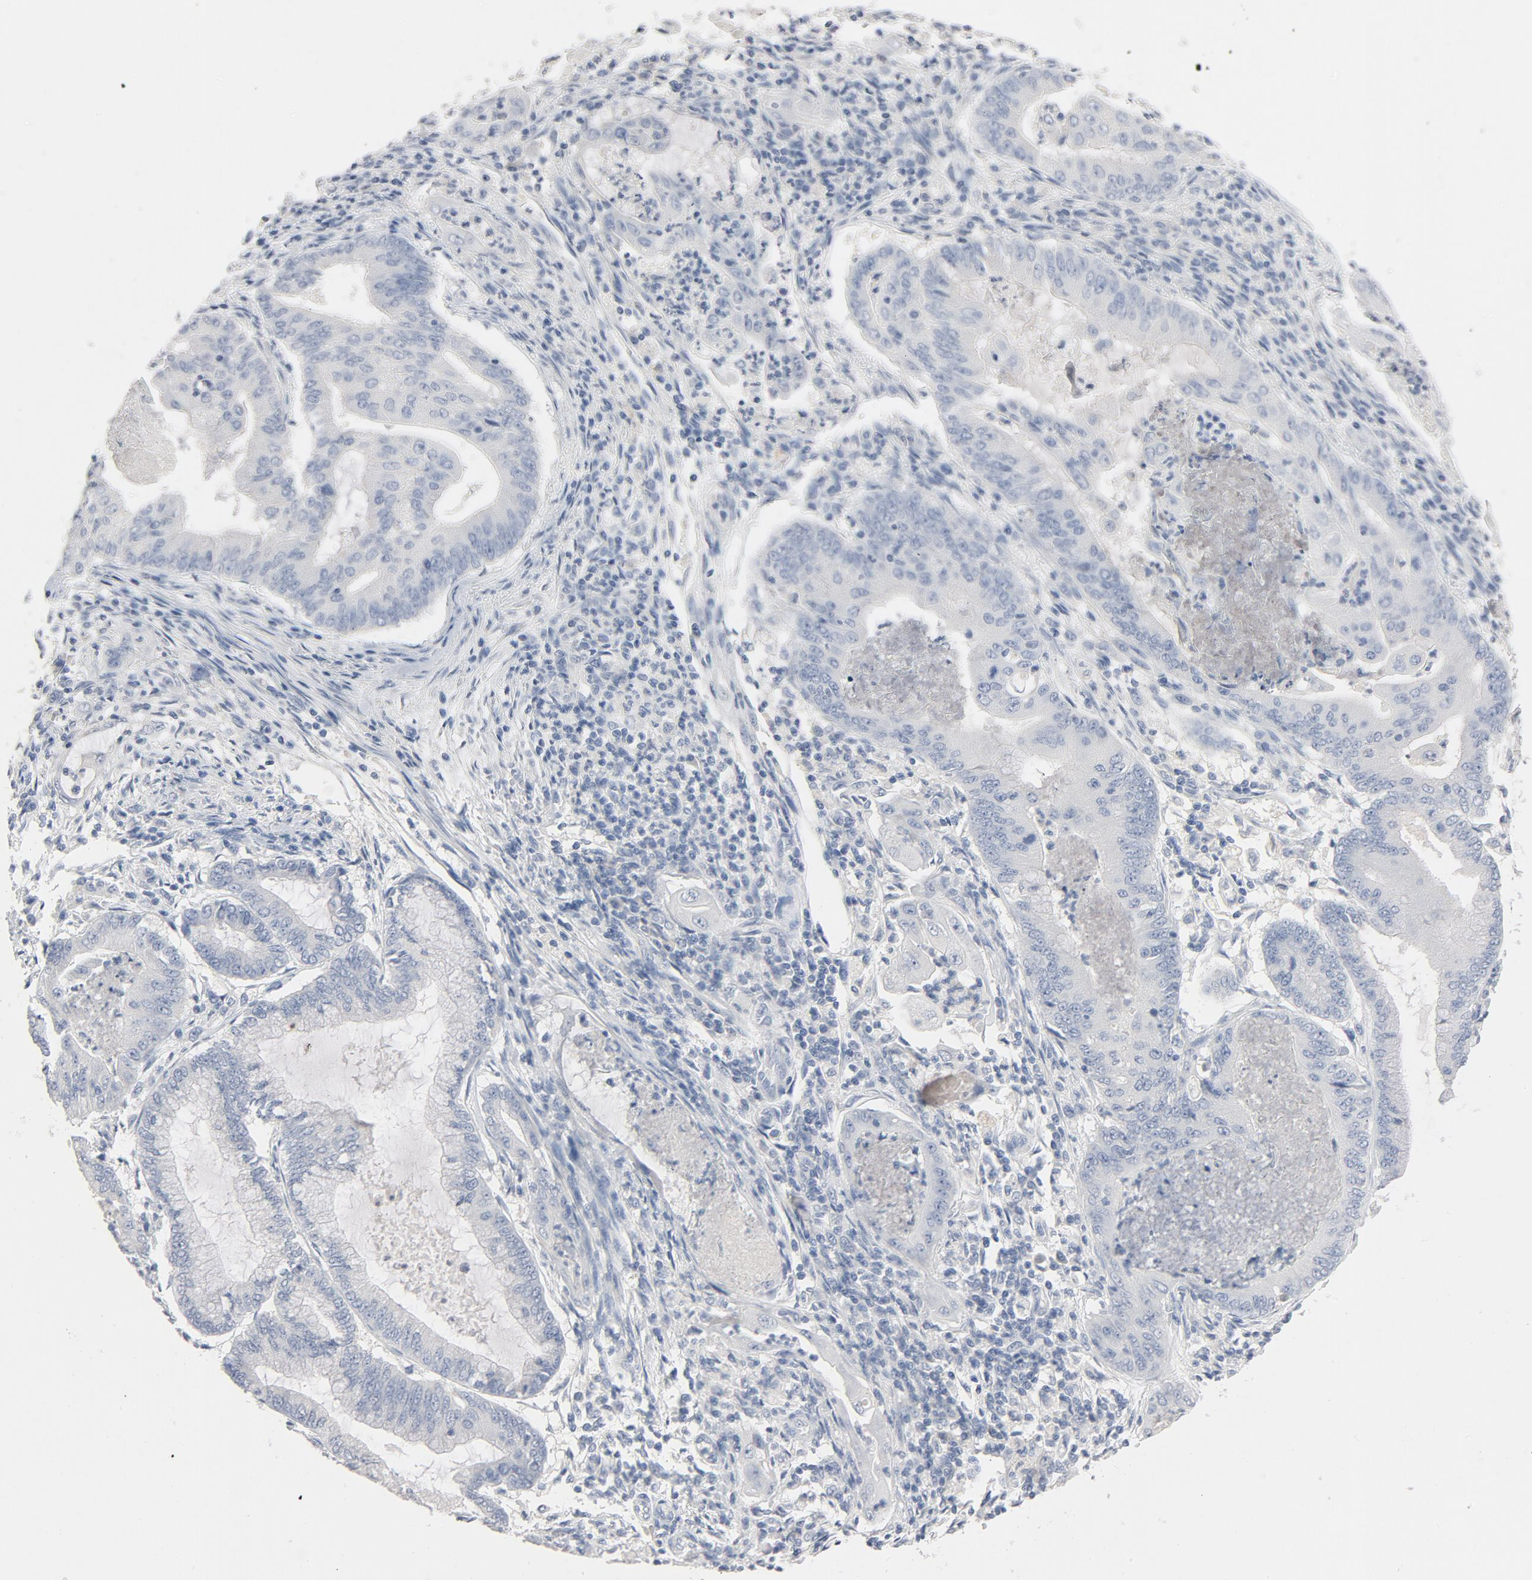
{"staining": {"intensity": "negative", "quantity": "none", "location": "none"}, "tissue": "endometrial cancer", "cell_type": "Tumor cells", "image_type": "cancer", "snomed": [{"axis": "morphology", "description": "Adenocarcinoma, NOS"}, {"axis": "topography", "description": "Endometrium"}], "caption": "This is an immunohistochemistry histopathology image of endometrial adenocarcinoma. There is no staining in tumor cells.", "gene": "ZCCHC13", "patient": {"sex": "female", "age": 63}}